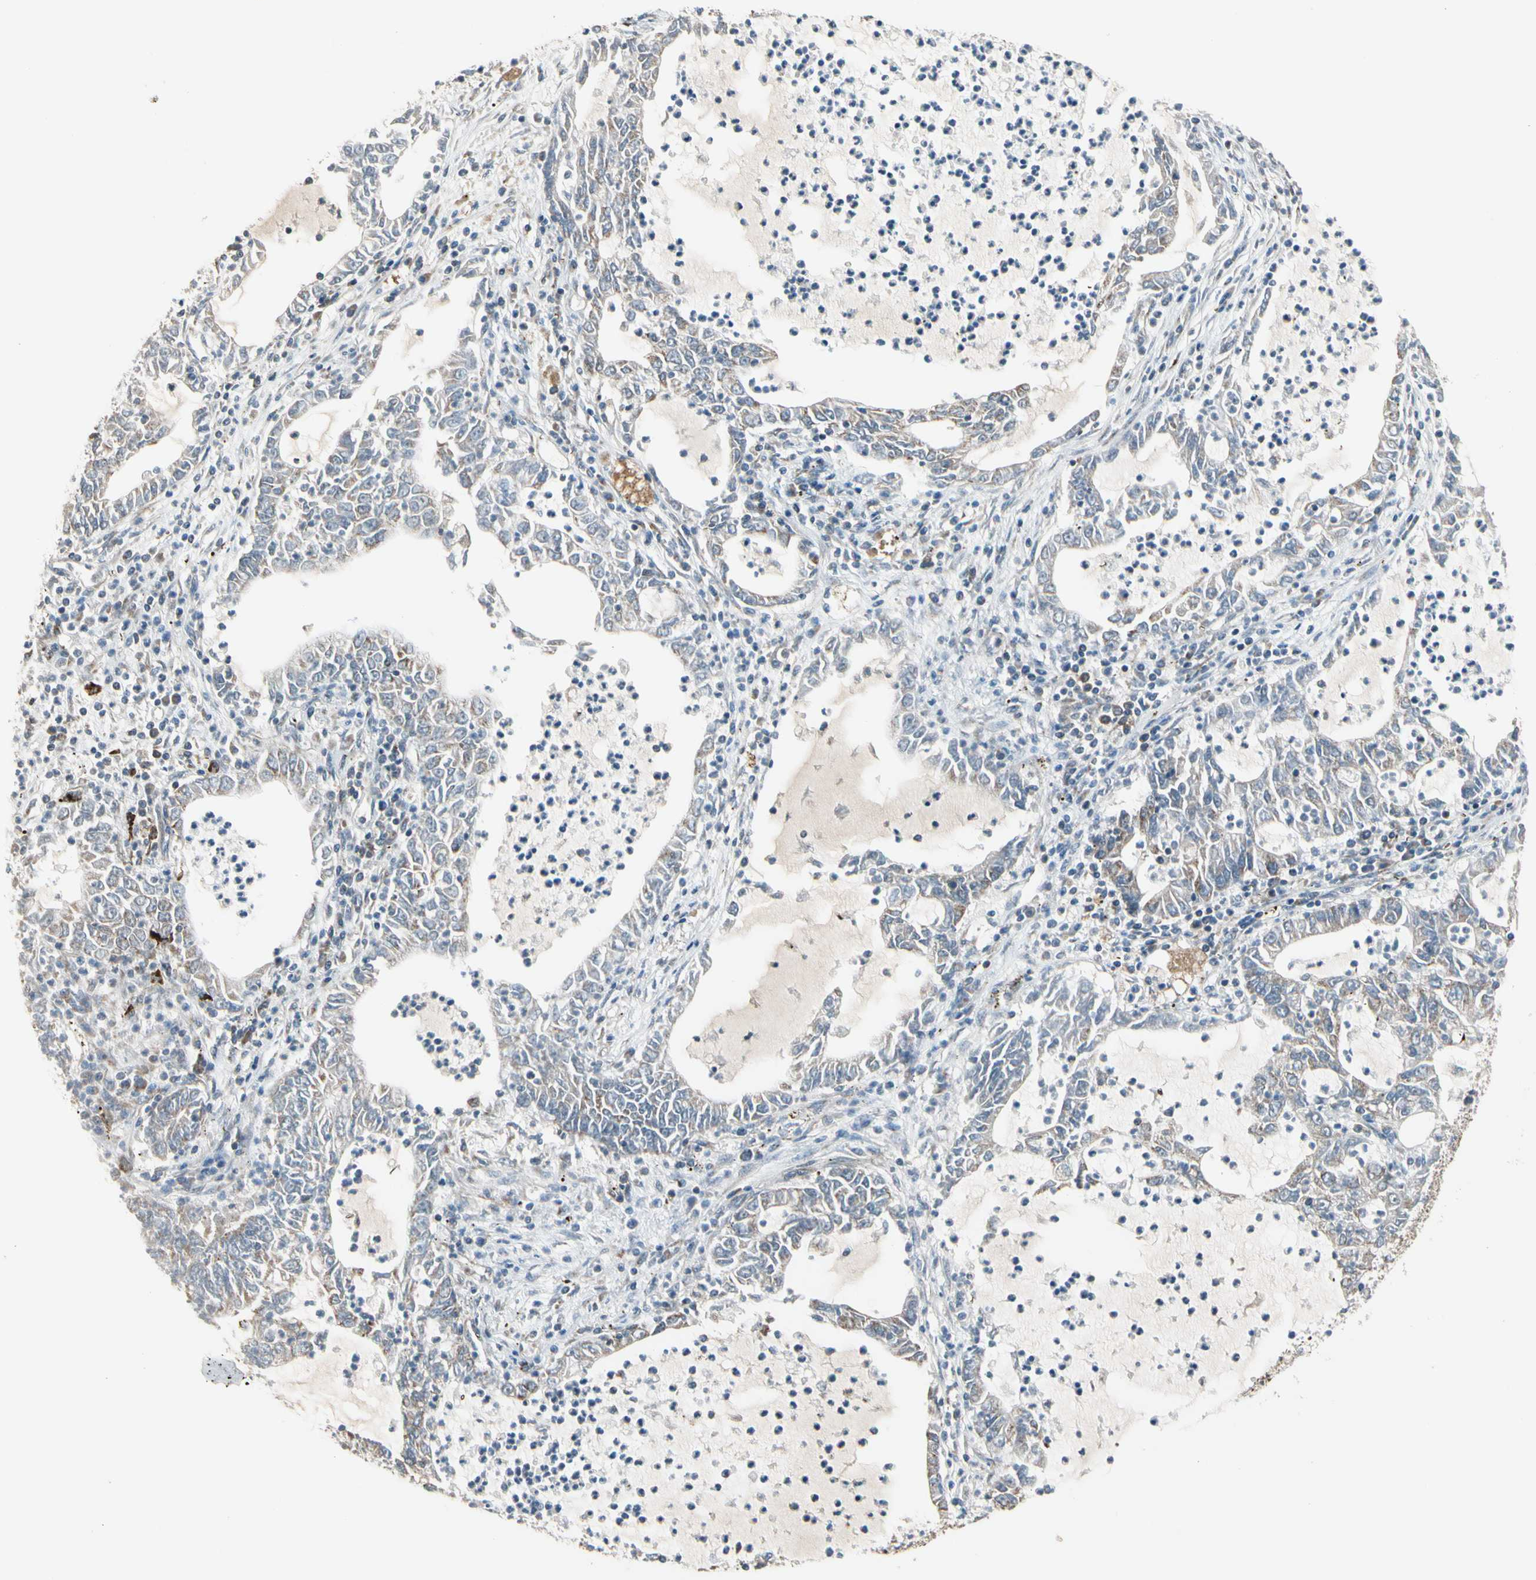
{"staining": {"intensity": "weak", "quantity": "25%-75%", "location": "cytoplasmic/membranous"}, "tissue": "lung cancer", "cell_type": "Tumor cells", "image_type": "cancer", "snomed": [{"axis": "morphology", "description": "Adenocarcinoma, NOS"}, {"axis": "topography", "description": "Lung"}], "caption": "A brown stain labels weak cytoplasmic/membranous positivity of a protein in human adenocarcinoma (lung) tumor cells.", "gene": "MRPL9", "patient": {"sex": "female", "age": 51}}